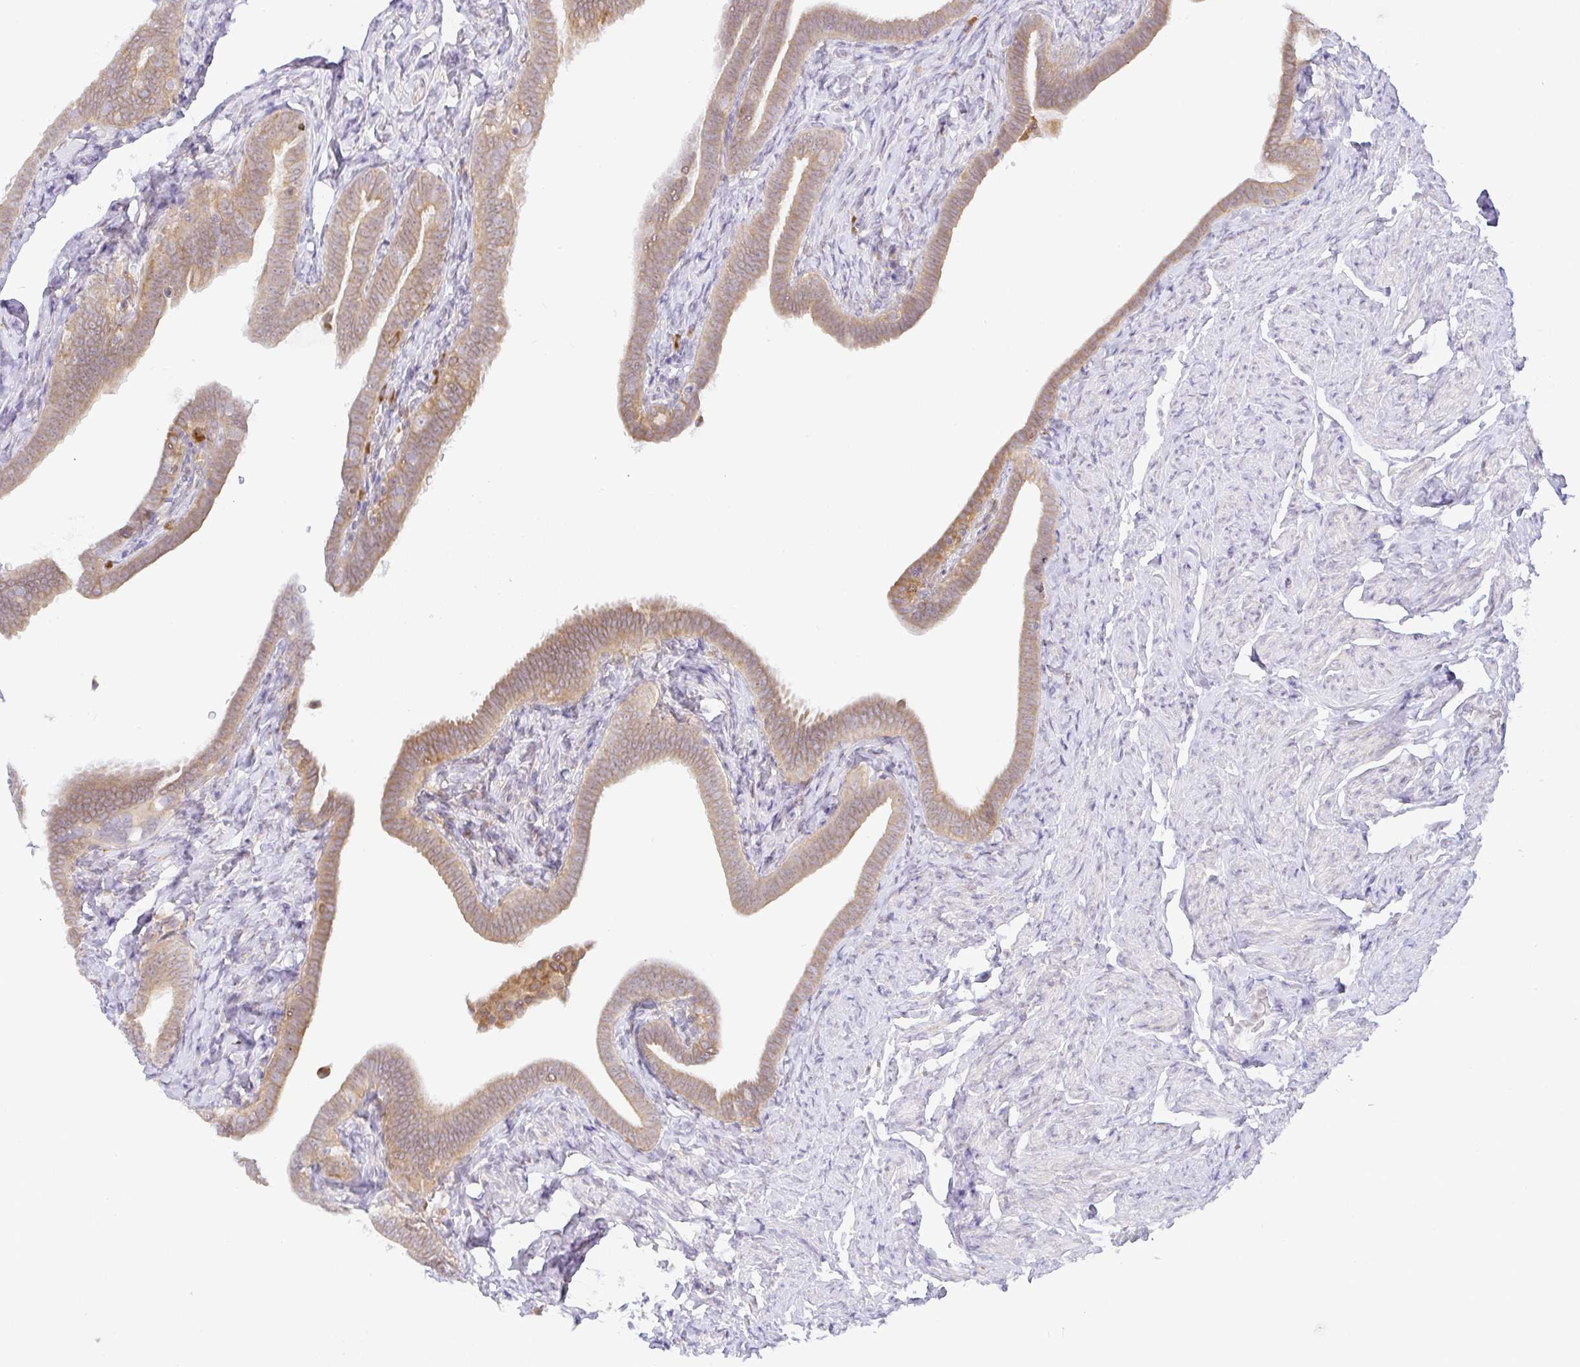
{"staining": {"intensity": "moderate", "quantity": ">75%", "location": "cytoplasmic/membranous"}, "tissue": "fallopian tube", "cell_type": "Glandular cells", "image_type": "normal", "snomed": [{"axis": "morphology", "description": "Normal tissue, NOS"}, {"axis": "topography", "description": "Fallopian tube"}], "caption": "Unremarkable fallopian tube was stained to show a protein in brown. There is medium levels of moderate cytoplasmic/membranous positivity in approximately >75% of glandular cells. The staining was performed using DAB (3,3'-diaminobenzidine) to visualize the protein expression in brown, while the nuclei were stained in blue with hematoxylin (Magnification: 20x).", "gene": "DERL2", "patient": {"sex": "female", "age": 69}}